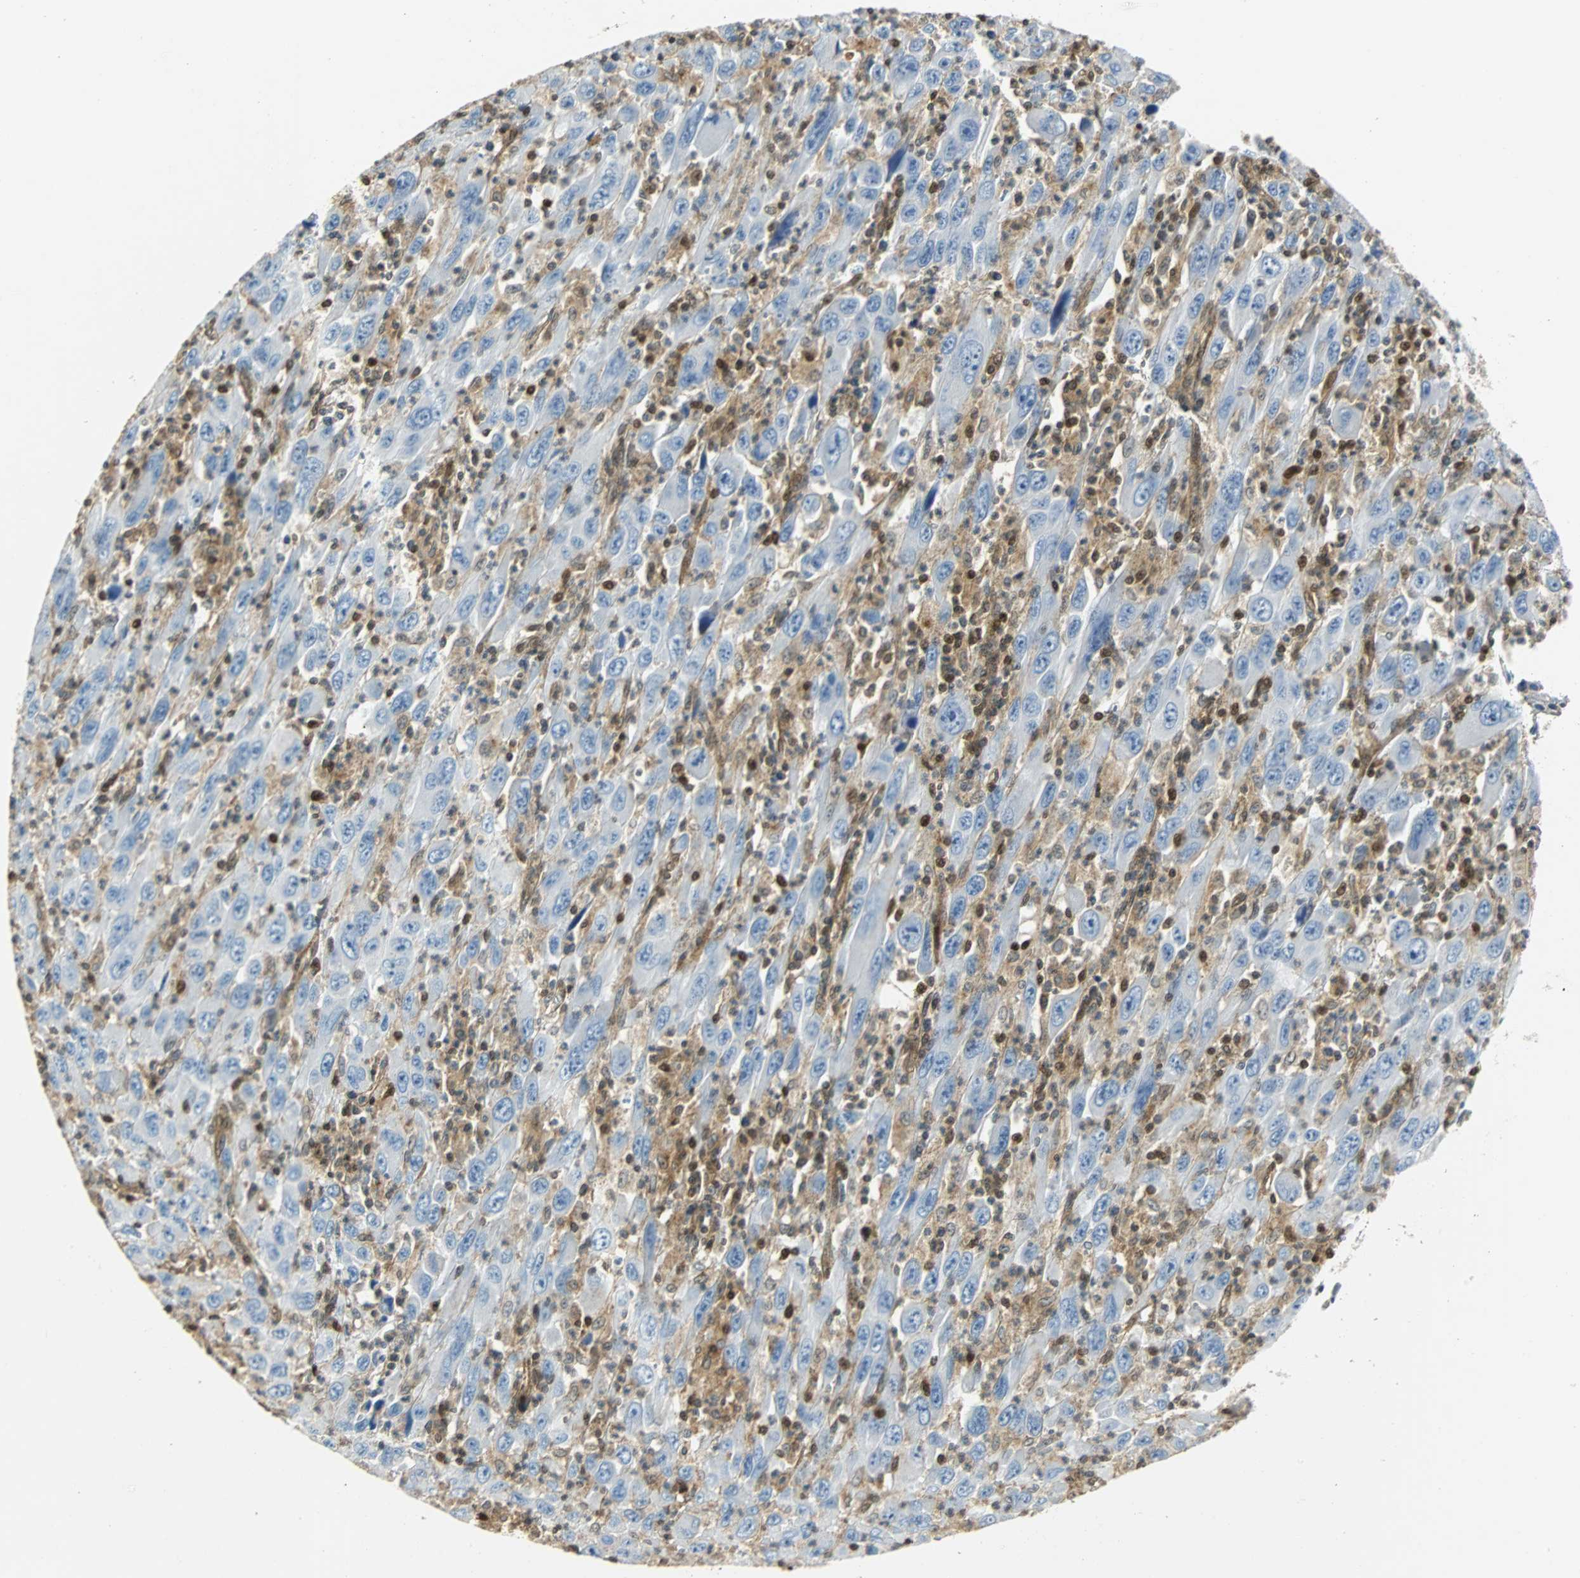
{"staining": {"intensity": "negative", "quantity": "none", "location": "none"}, "tissue": "melanoma", "cell_type": "Tumor cells", "image_type": "cancer", "snomed": [{"axis": "morphology", "description": "Malignant melanoma, Metastatic site"}, {"axis": "topography", "description": "Skin"}], "caption": "Tumor cells are negative for brown protein staining in melanoma.", "gene": "GSDMD", "patient": {"sex": "female", "age": 56}}